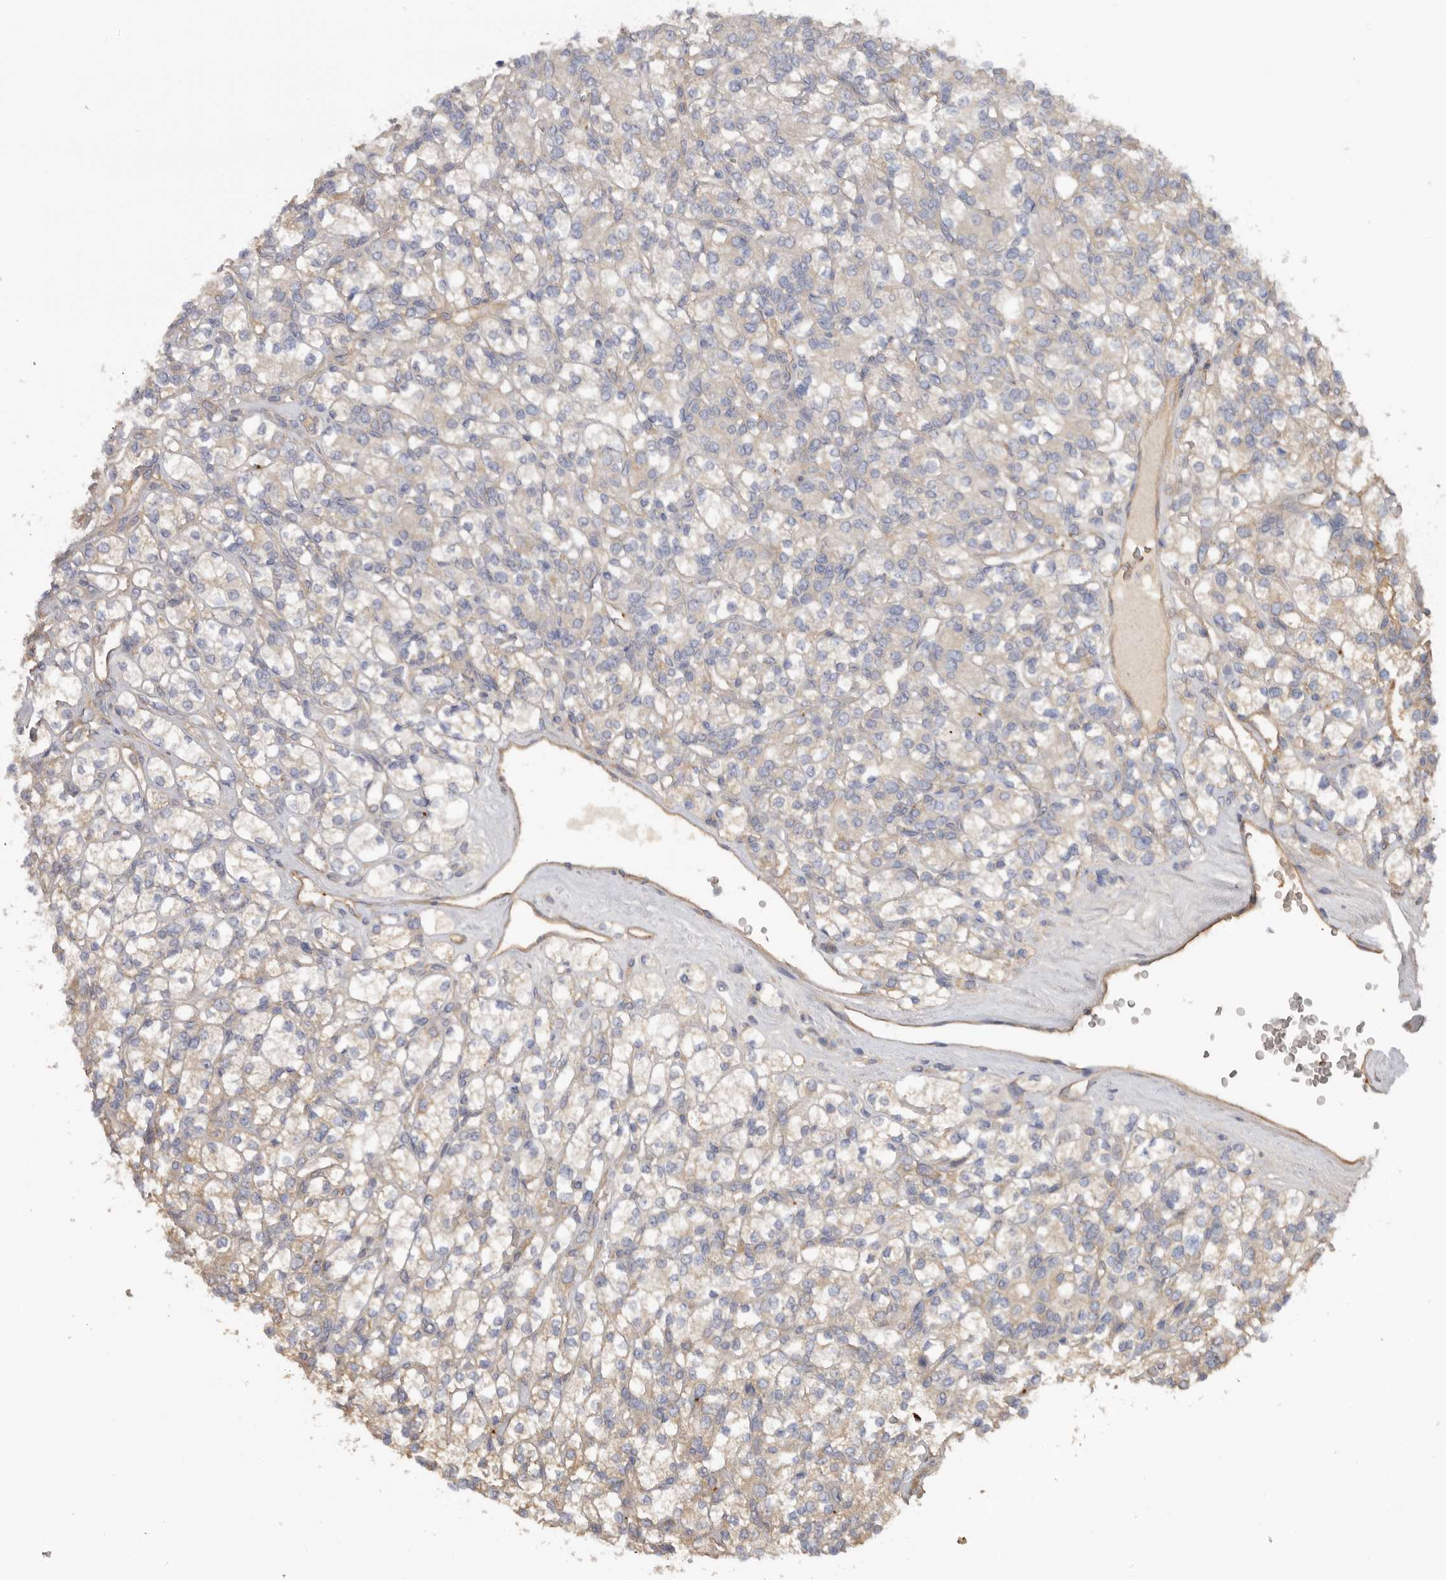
{"staining": {"intensity": "weak", "quantity": "<25%", "location": "cytoplasmic/membranous"}, "tissue": "renal cancer", "cell_type": "Tumor cells", "image_type": "cancer", "snomed": [{"axis": "morphology", "description": "Adenocarcinoma, NOS"}, {"axis": "topography", "description": "Kidney"}], "caption": "IHC photomicrograph of neoplastic tissue: human renal adenocarcinoma stained with DAB displays no significant protein staining in tumor cells. (IHC, brightfield microscopy, high magnification).", "gene": "CDC42BPB", "patient": {"sex": "male", "age": 77}}